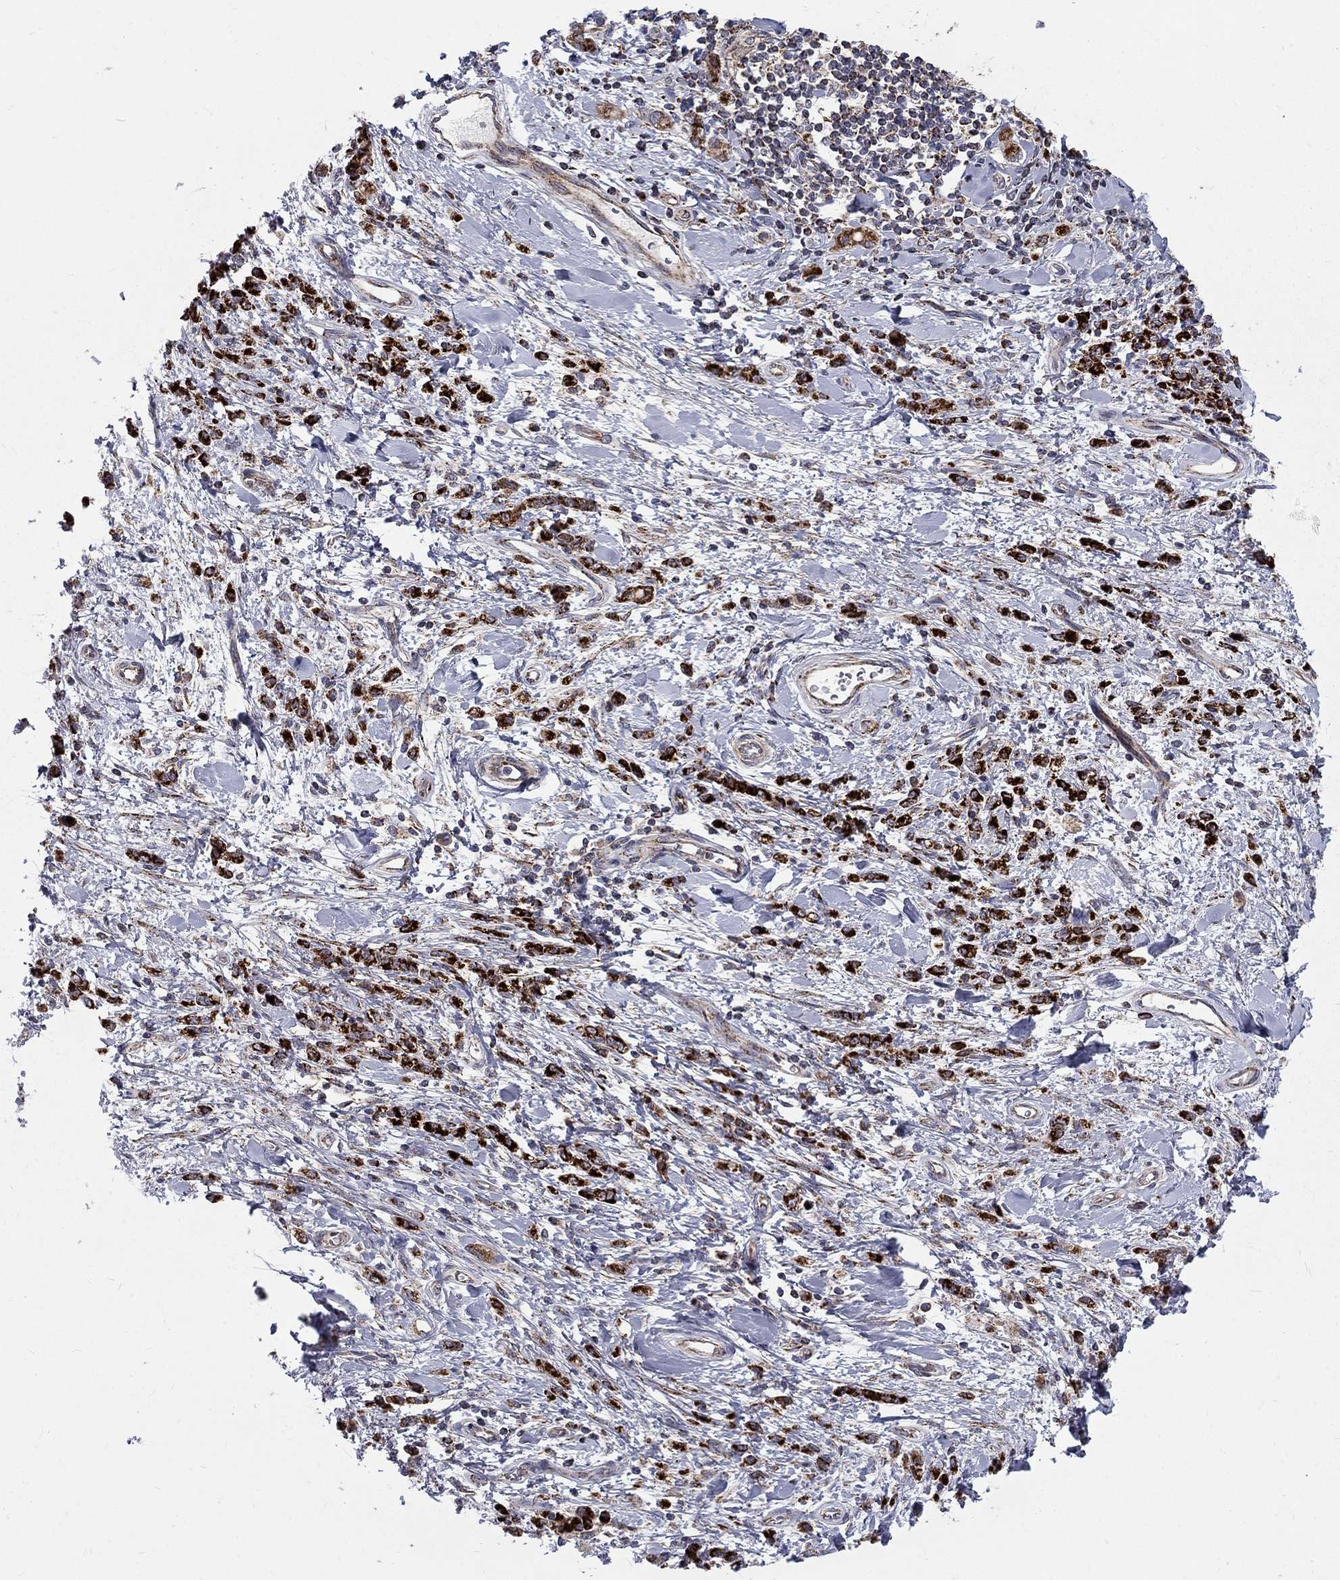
{"staining": {"intensity": "strong", "quantity": ">75%", "location": "cytoplasmic/membranous"}, "tissue": "stomach cancer", "cell_type": "Tumor cells", "image_type": "cancer", "snomed": [{"axis": "morphology", "description": "Adenocarcinoma, NOS"}, {"axis": "topography", "description": "Stomach"}], "caption": "Immunohistochemical staining of human stomach cancer reveals high levels of strong cytoplasmic/membranous protein expression in about >75% of tumor cells.", "gene": "ALDH1B1", "patient": {"sex": "male", "age": 77}}